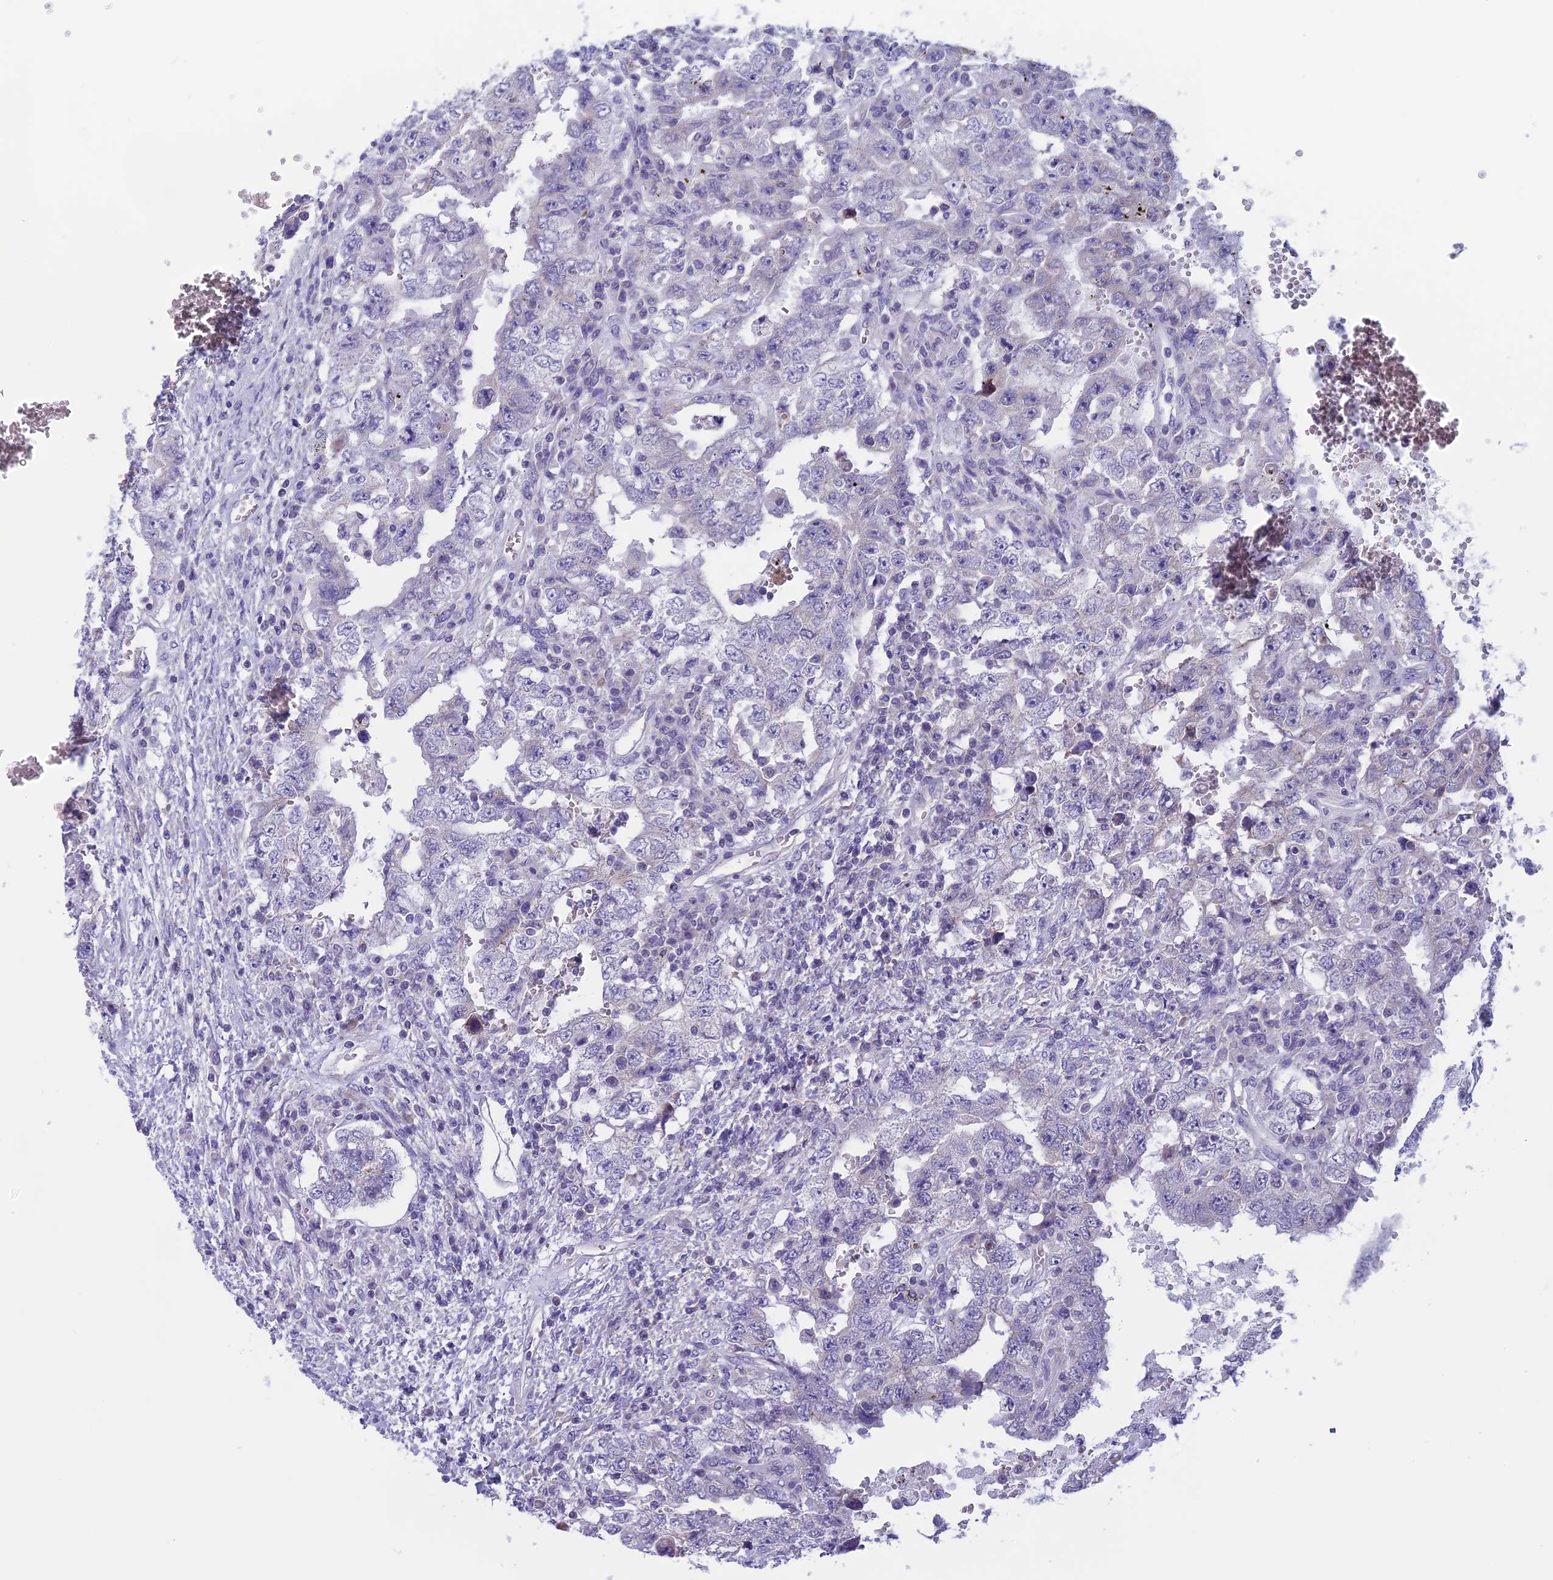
{"staining": {"intensity": "negative", "quantity": "none", "location": "none"}, "tissue": "testis cancer", "cell_type": "Tumor cells", "image_type": "cancer", "snomed": [{"axis": "morphology", "description": "Carcinoma, Embryonal, NOS"}, {"axis": "topography", "description": "Testis"}], "caption": "The image shows no staining of tumor cells in testis cancer (embryonal carcinoma). (DAB IHC visualized using brightfield microscopy, high magnification).", "gene": "ARHGEF37", "patient": {"sex": "male", "age": 26}}